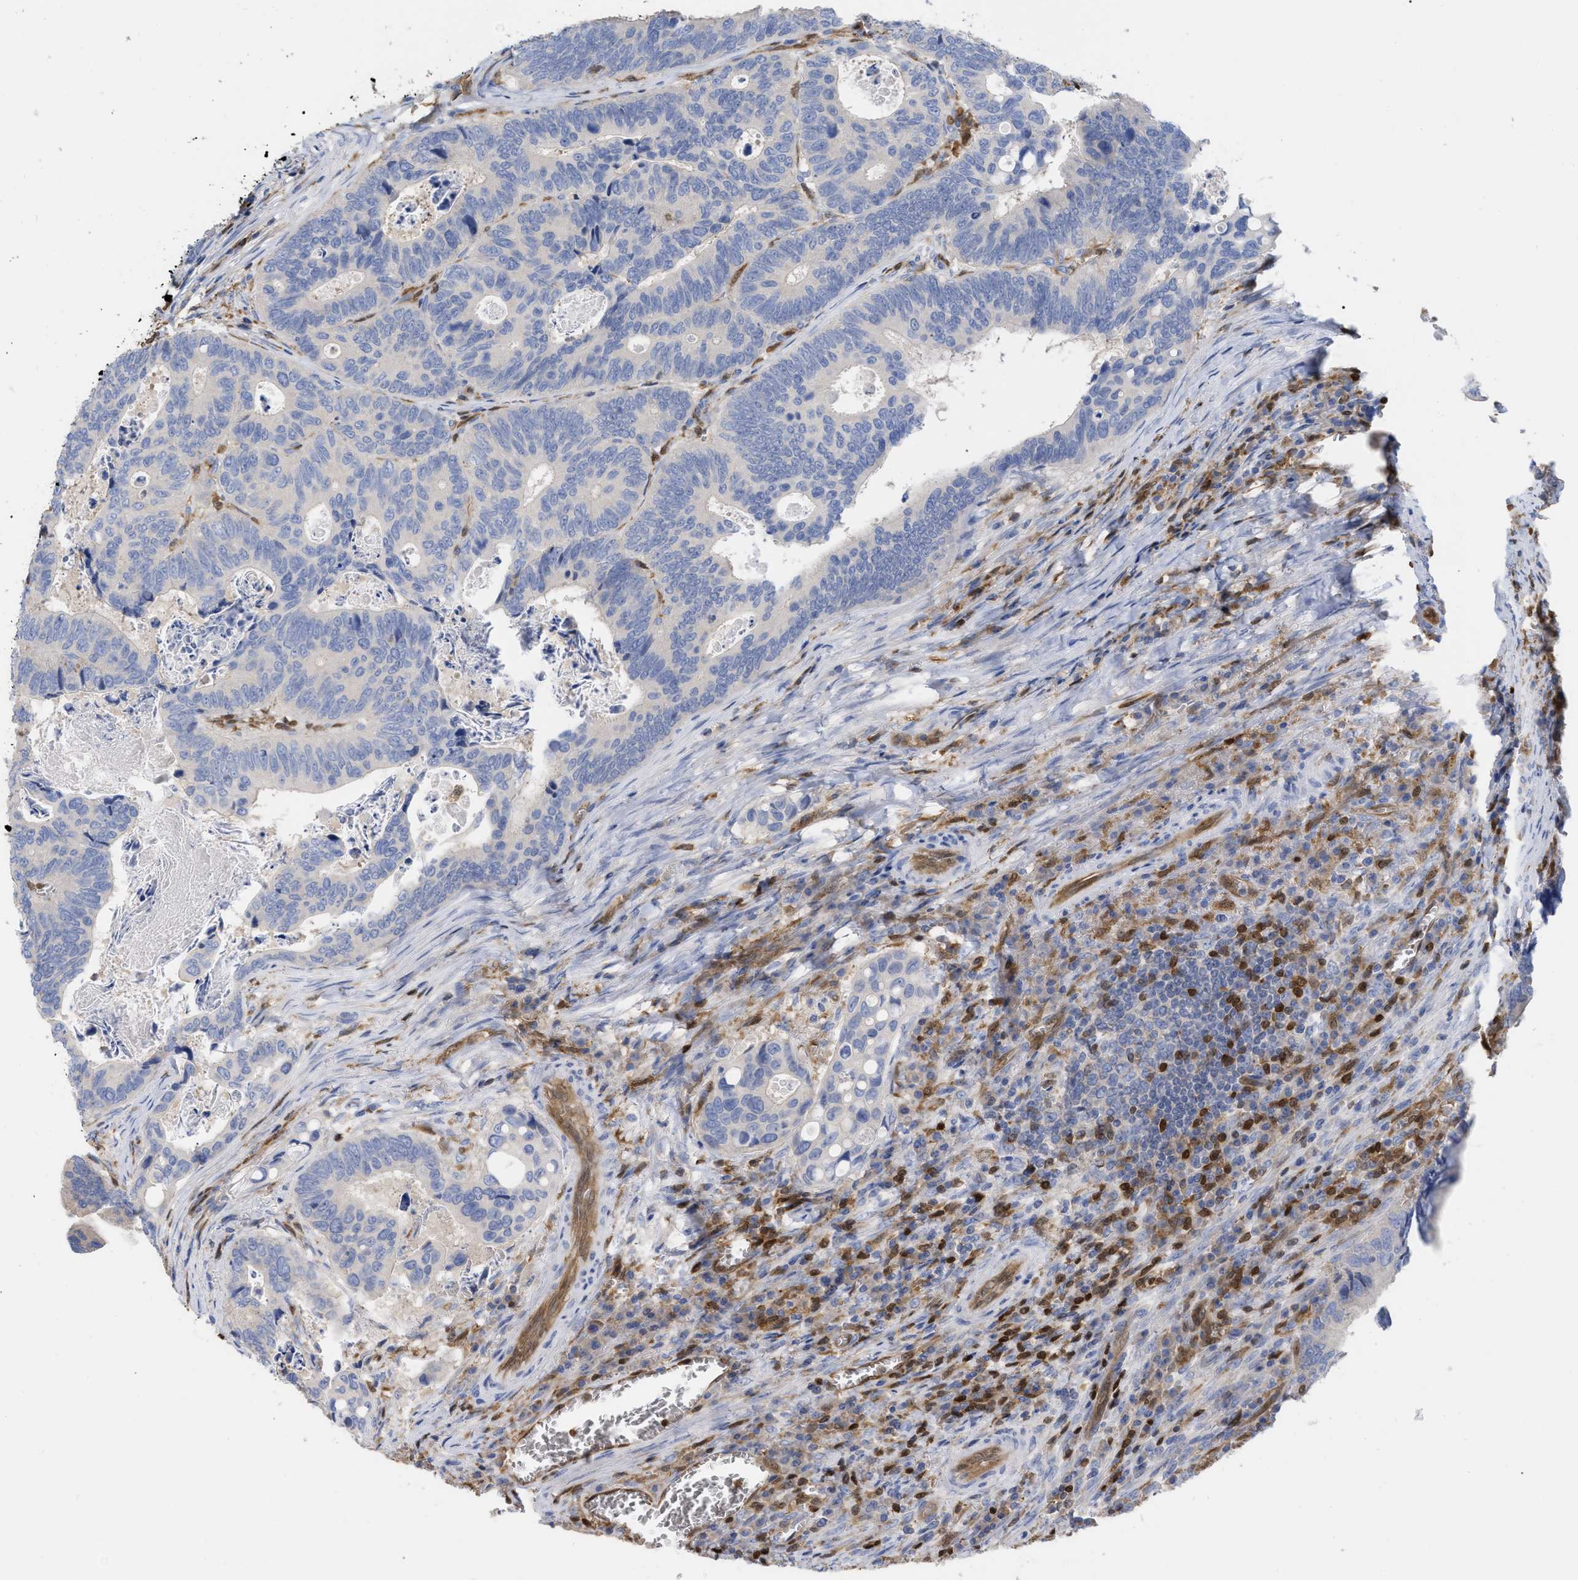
{"staining": {"intensity": "negative", "quantity": "none", "location": "none"}, "tissue": "colorectal cancer", "cell_type": "Tumor cells", "image_type": "cancer", "snomed": [{"axis": "morphology", "description": "Inflammation, NOS"}, {"axis": "morphology", "description": "Adenocarcinoma, NOS"}, {"axis": "topography", "description": "Colon"}], "caption": "Human colorectal cancer stained for a protein using immunohistochemistry (IHC) reveals no expression in tumor cells.", "gene": "GIMAP4", "patient": {"sex": "male", "age": 72}}